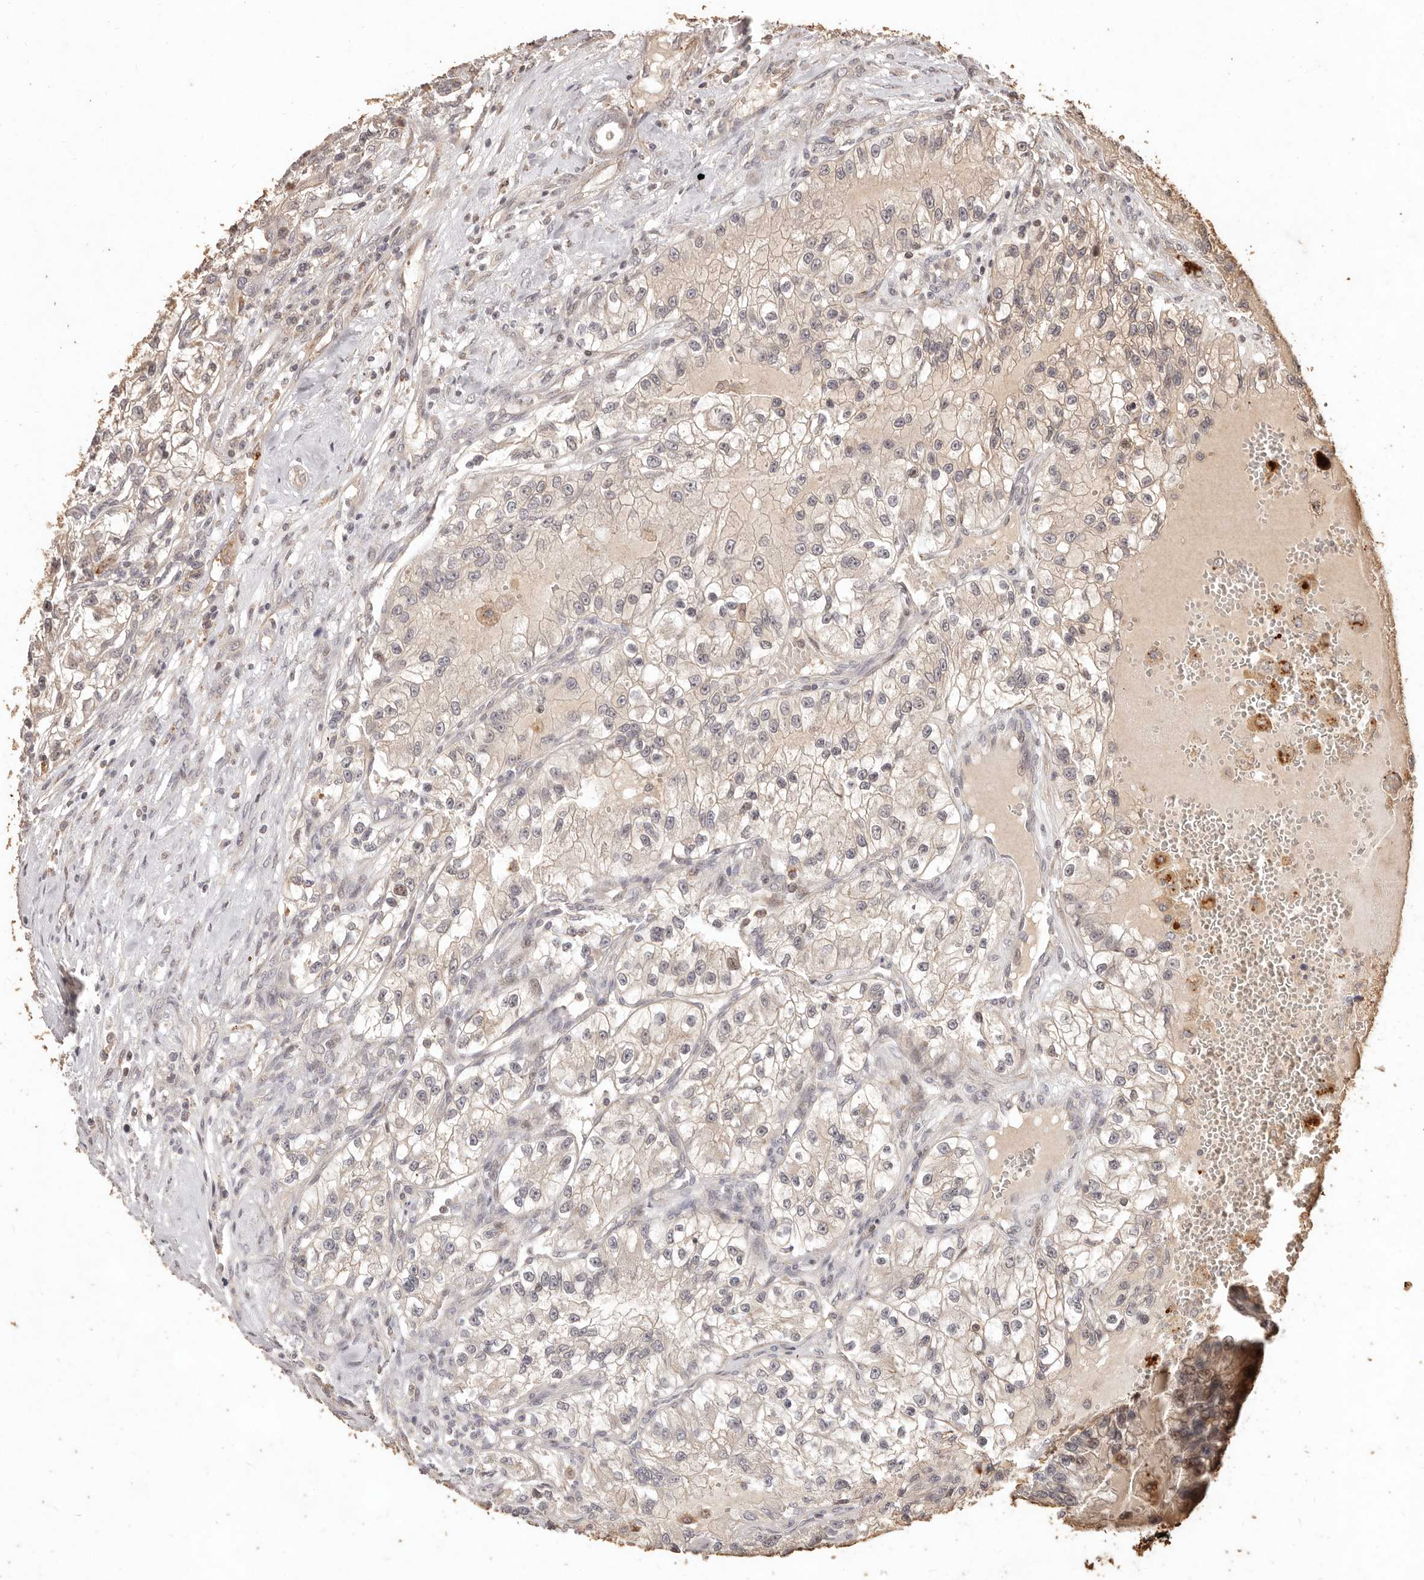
{"staining": {"intensity": "weak", "quantity": "<25%", "location": "cytoplasmic/membranous"}, "tissue": "renal cancer", "cell_type": "Tumor cells", "image_type": "cancer", "snomed": [{"axis": "morphology", "description": "Adenocarcinoma, NOS"}, {"axis": "topography", "description": "Kidney"}], "caption": "Tumor cells show no significant protein positivity in renal adenocarcinoma.", "gene": "KIF9", "patient": {"sex": "female", "age": 57}}